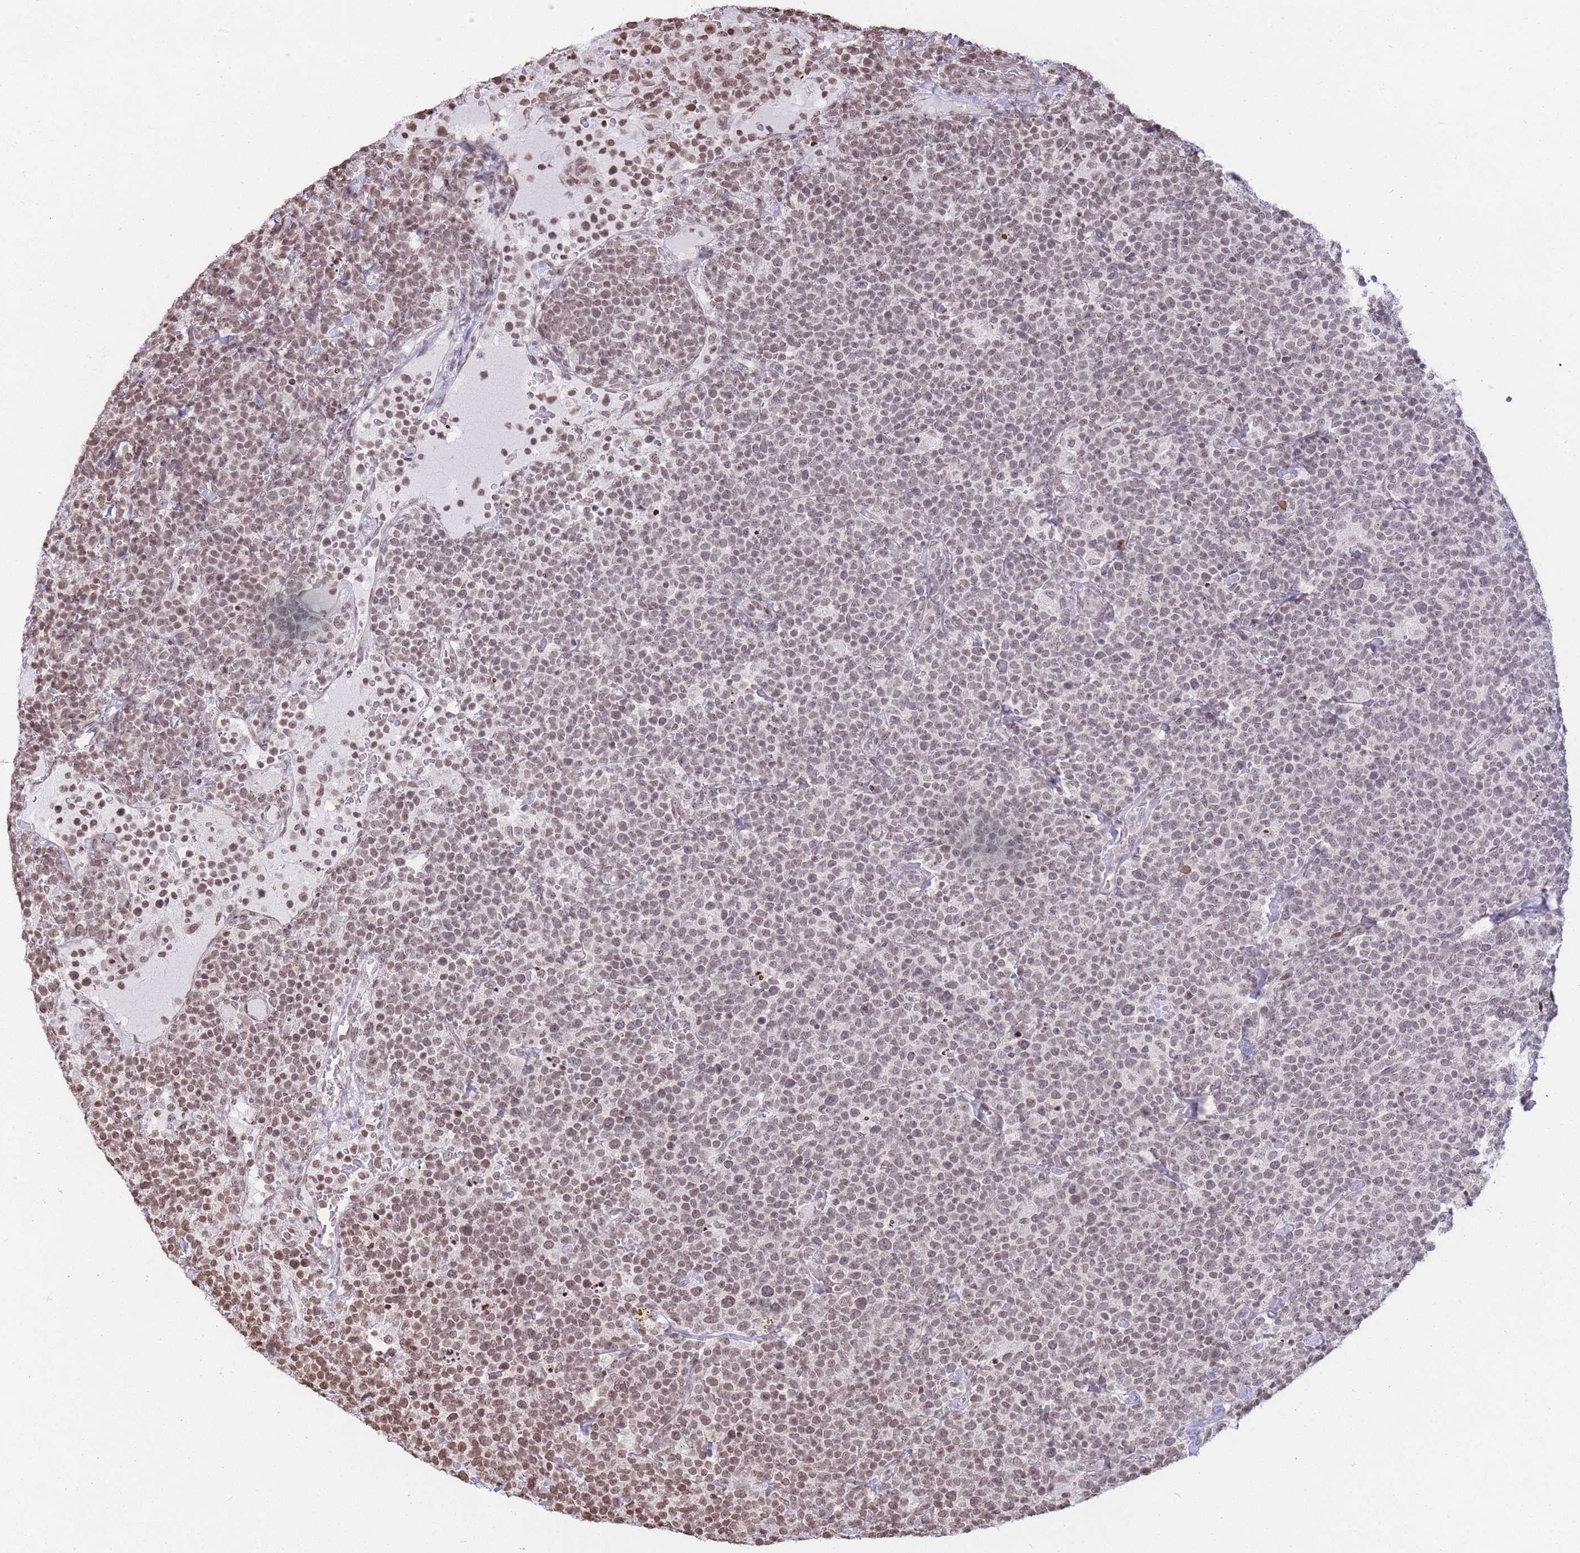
{"staining": {"intensity": "weak", "quantity": "<25%", "location": "nuclear"}, "tissue": "lymphoma", "cell_type": "Tumor cells", "image_type": "cancer", "snomed": [{"axis": "morphology", "description": "Malignant lymphoma, non-Hodgkin's type, High grade"}, {"axis": "topography", "description": "Lymph node"}], "caption": "The IHC photomicrograph has no significant expression in tumor cells of malignant lymphoma, non-Hodgkin's type (high-grade) tissue.", "gene": "SHISAL1", "patient": {"sex": "male", "age": 61}}